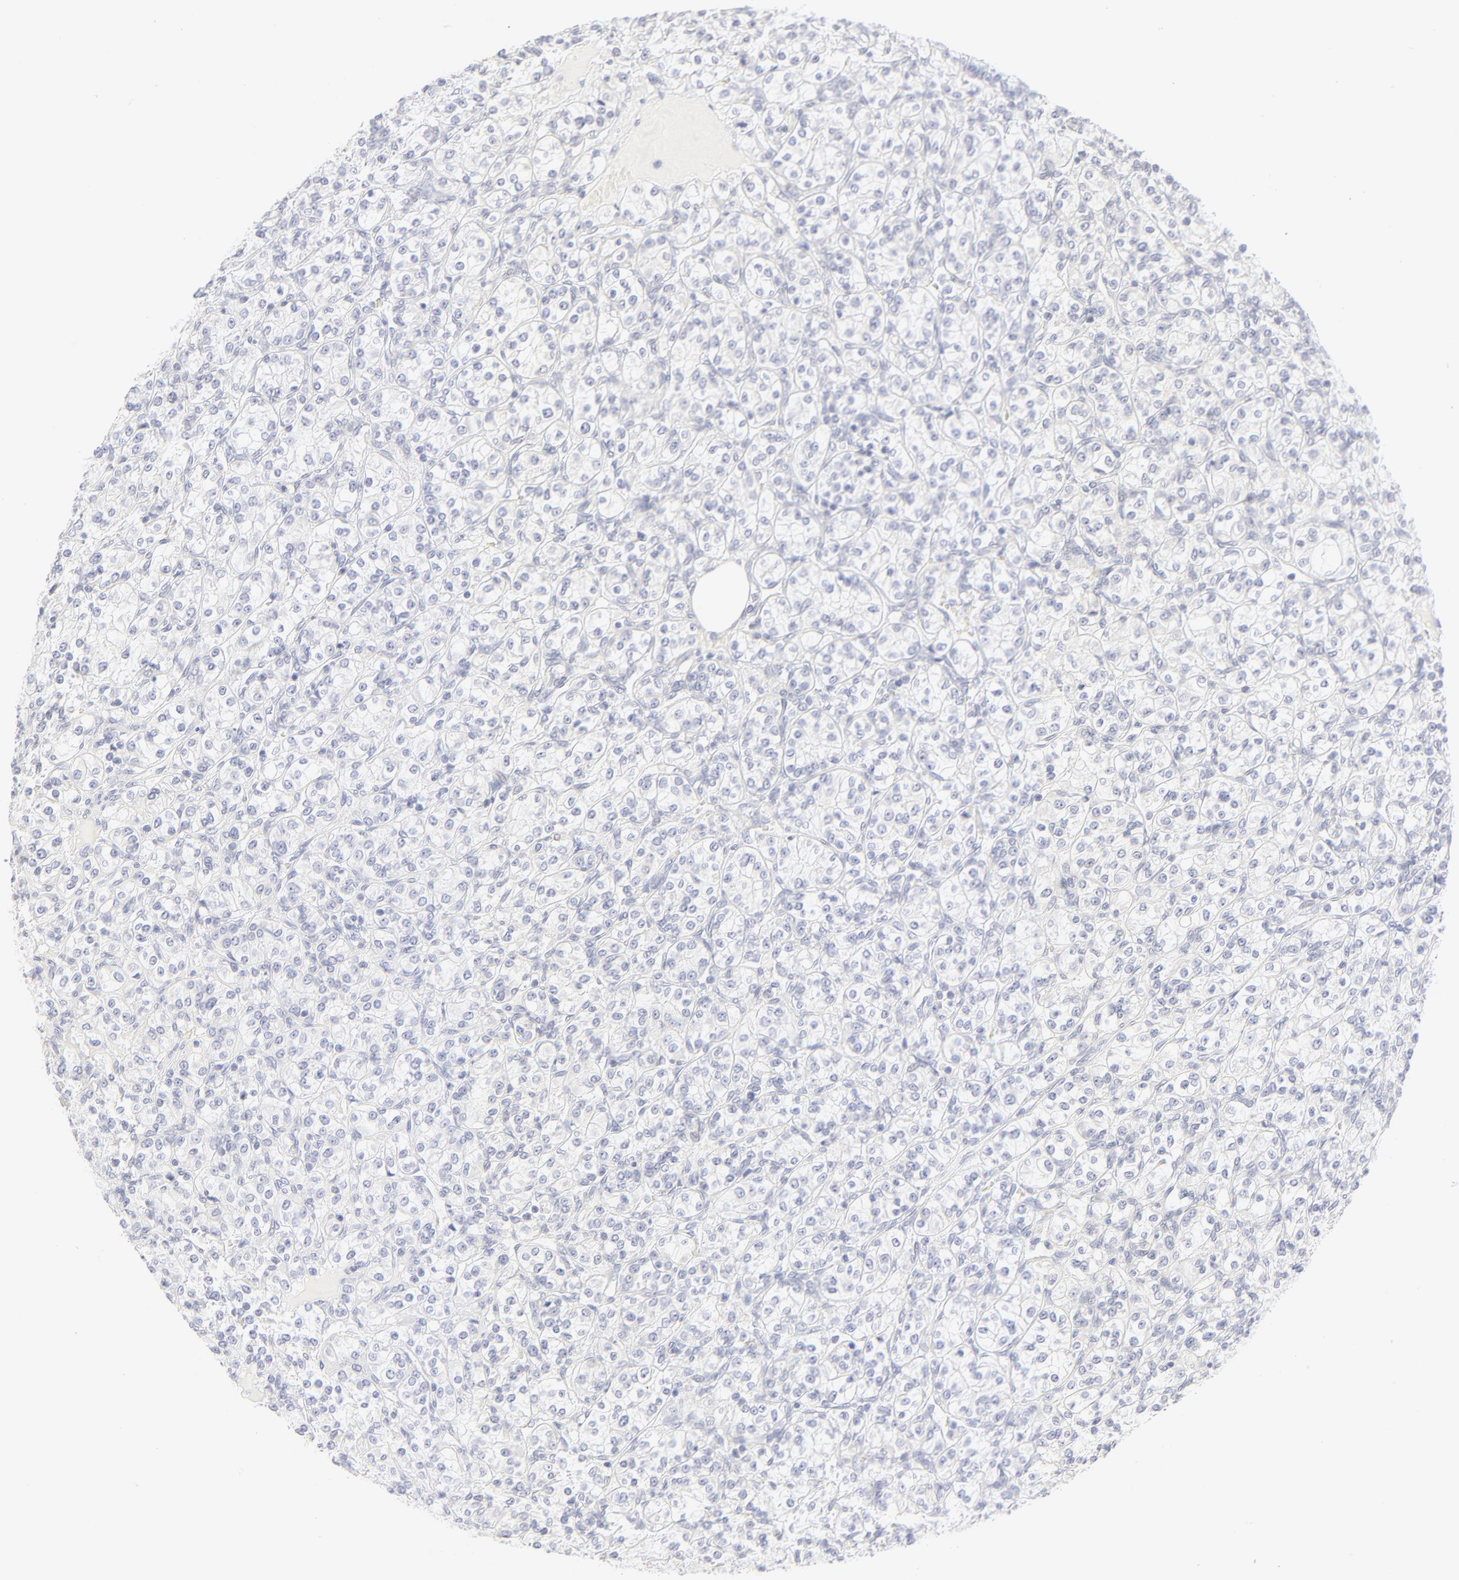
{"staining": {"intensity": "negative", "quantity": "none", "location": "none"}, "tissue": "renal cancer", "cell_type": "Tumor cells", "image_type": "cancer", "snomed": [{"axis": "morphology", "description": "Adenocarcinoma, NOS"}, {"axis": "topography", "description": "Kidney"}], "caption": "A histopathology image of adenocarcinoma (renal) stained for a protein shows no brown staining in tumor cells.", "gene": "NPNT", "patient": {"sex": "male", "age": 77}}